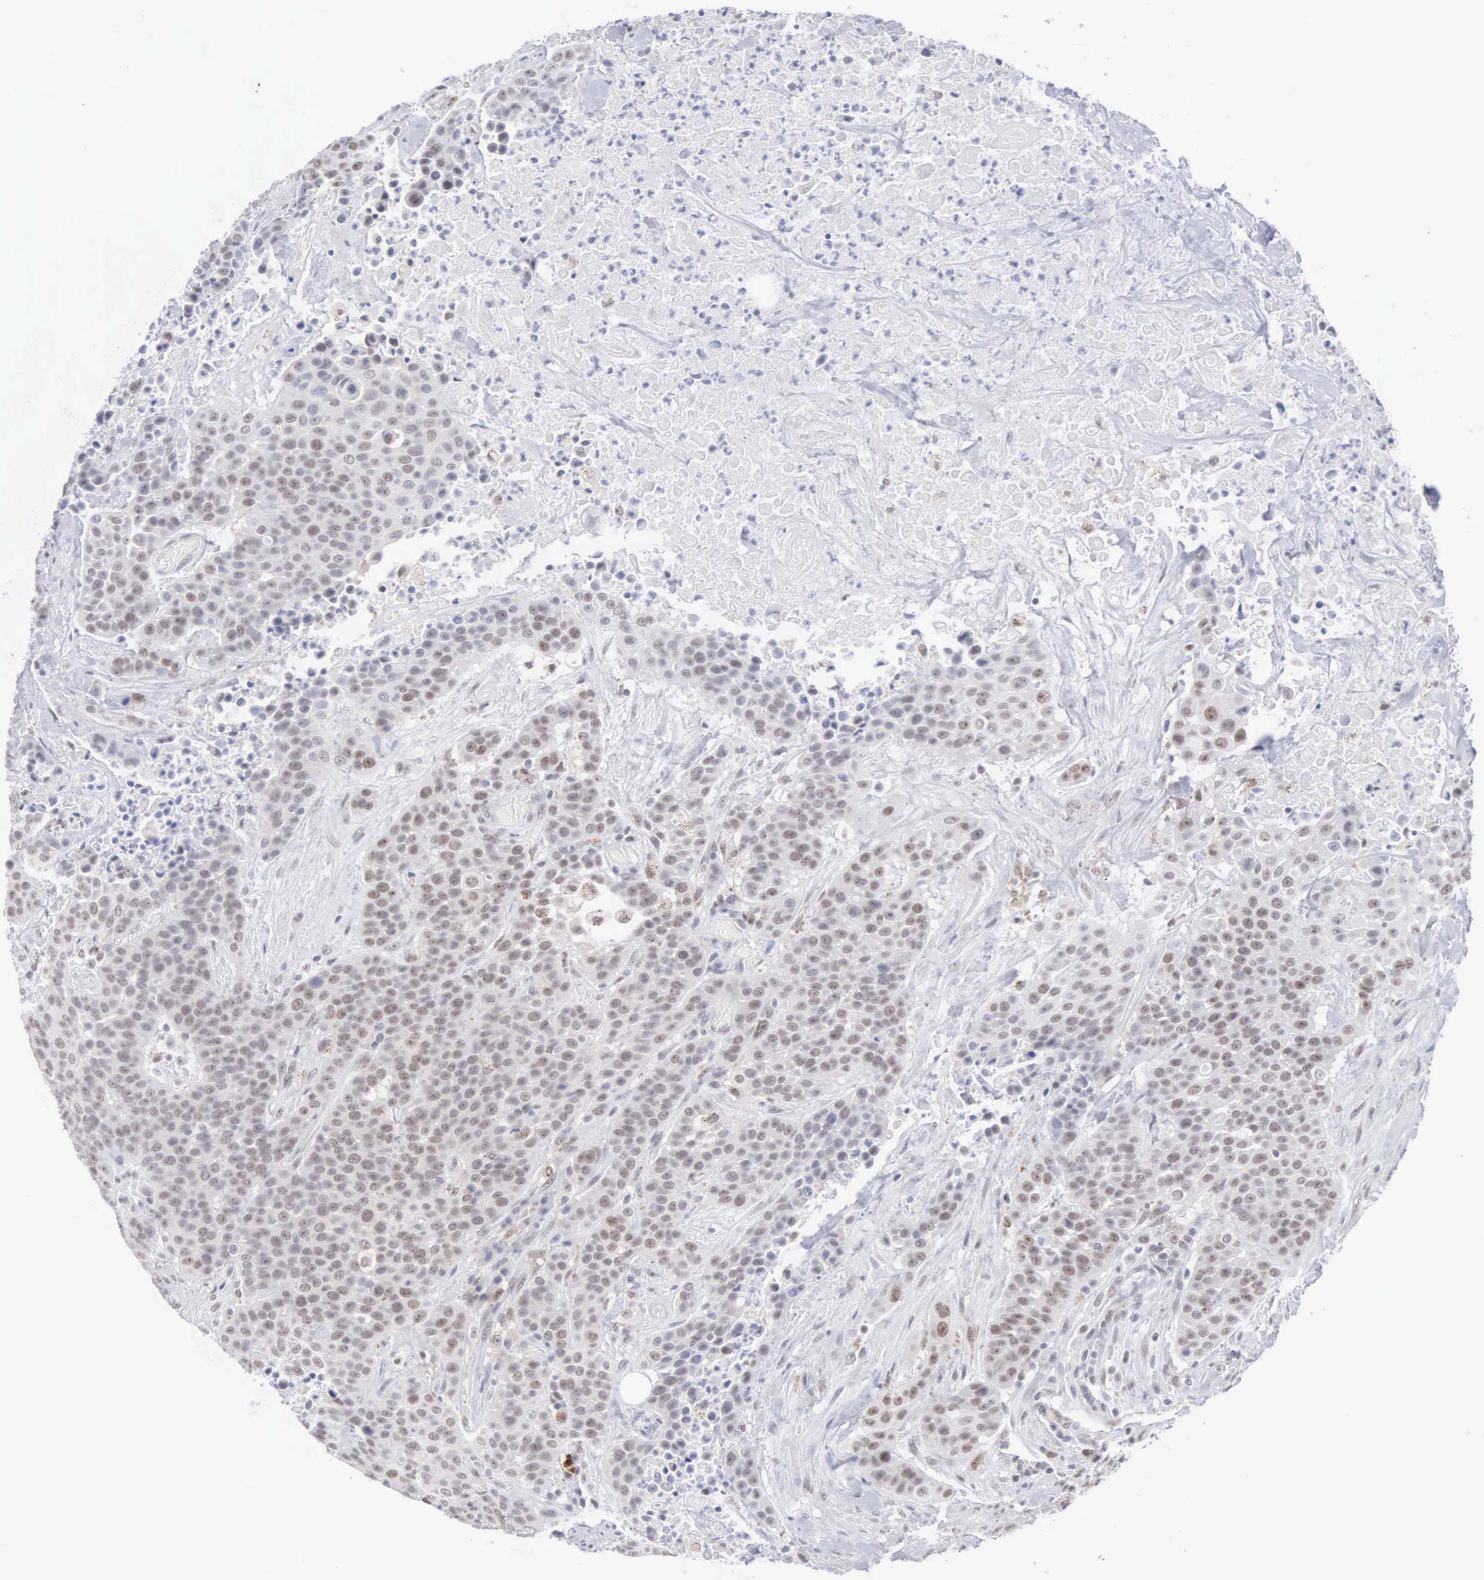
{"staining": {"intensity": "weak", "quantity": "25%-75%", "location": "nuclear"}, "tissue": "urothelial cancer", "cell_type": "Tumor cells", "image_type": "cancer", "snomed": [{"axis": "morphology", "description": "Urothelial carcinoma, High grade"}, {"axis": "topography", "description": "Urinary bladder"}], "caption": "A low amount of weak nuclear positivity is identified in approximately 25%-75% of tumor cells in high-grade urothelial carcinoma tissue.", "gene": "MNAT1", "patient": {"sex": "male", "age": 74}}